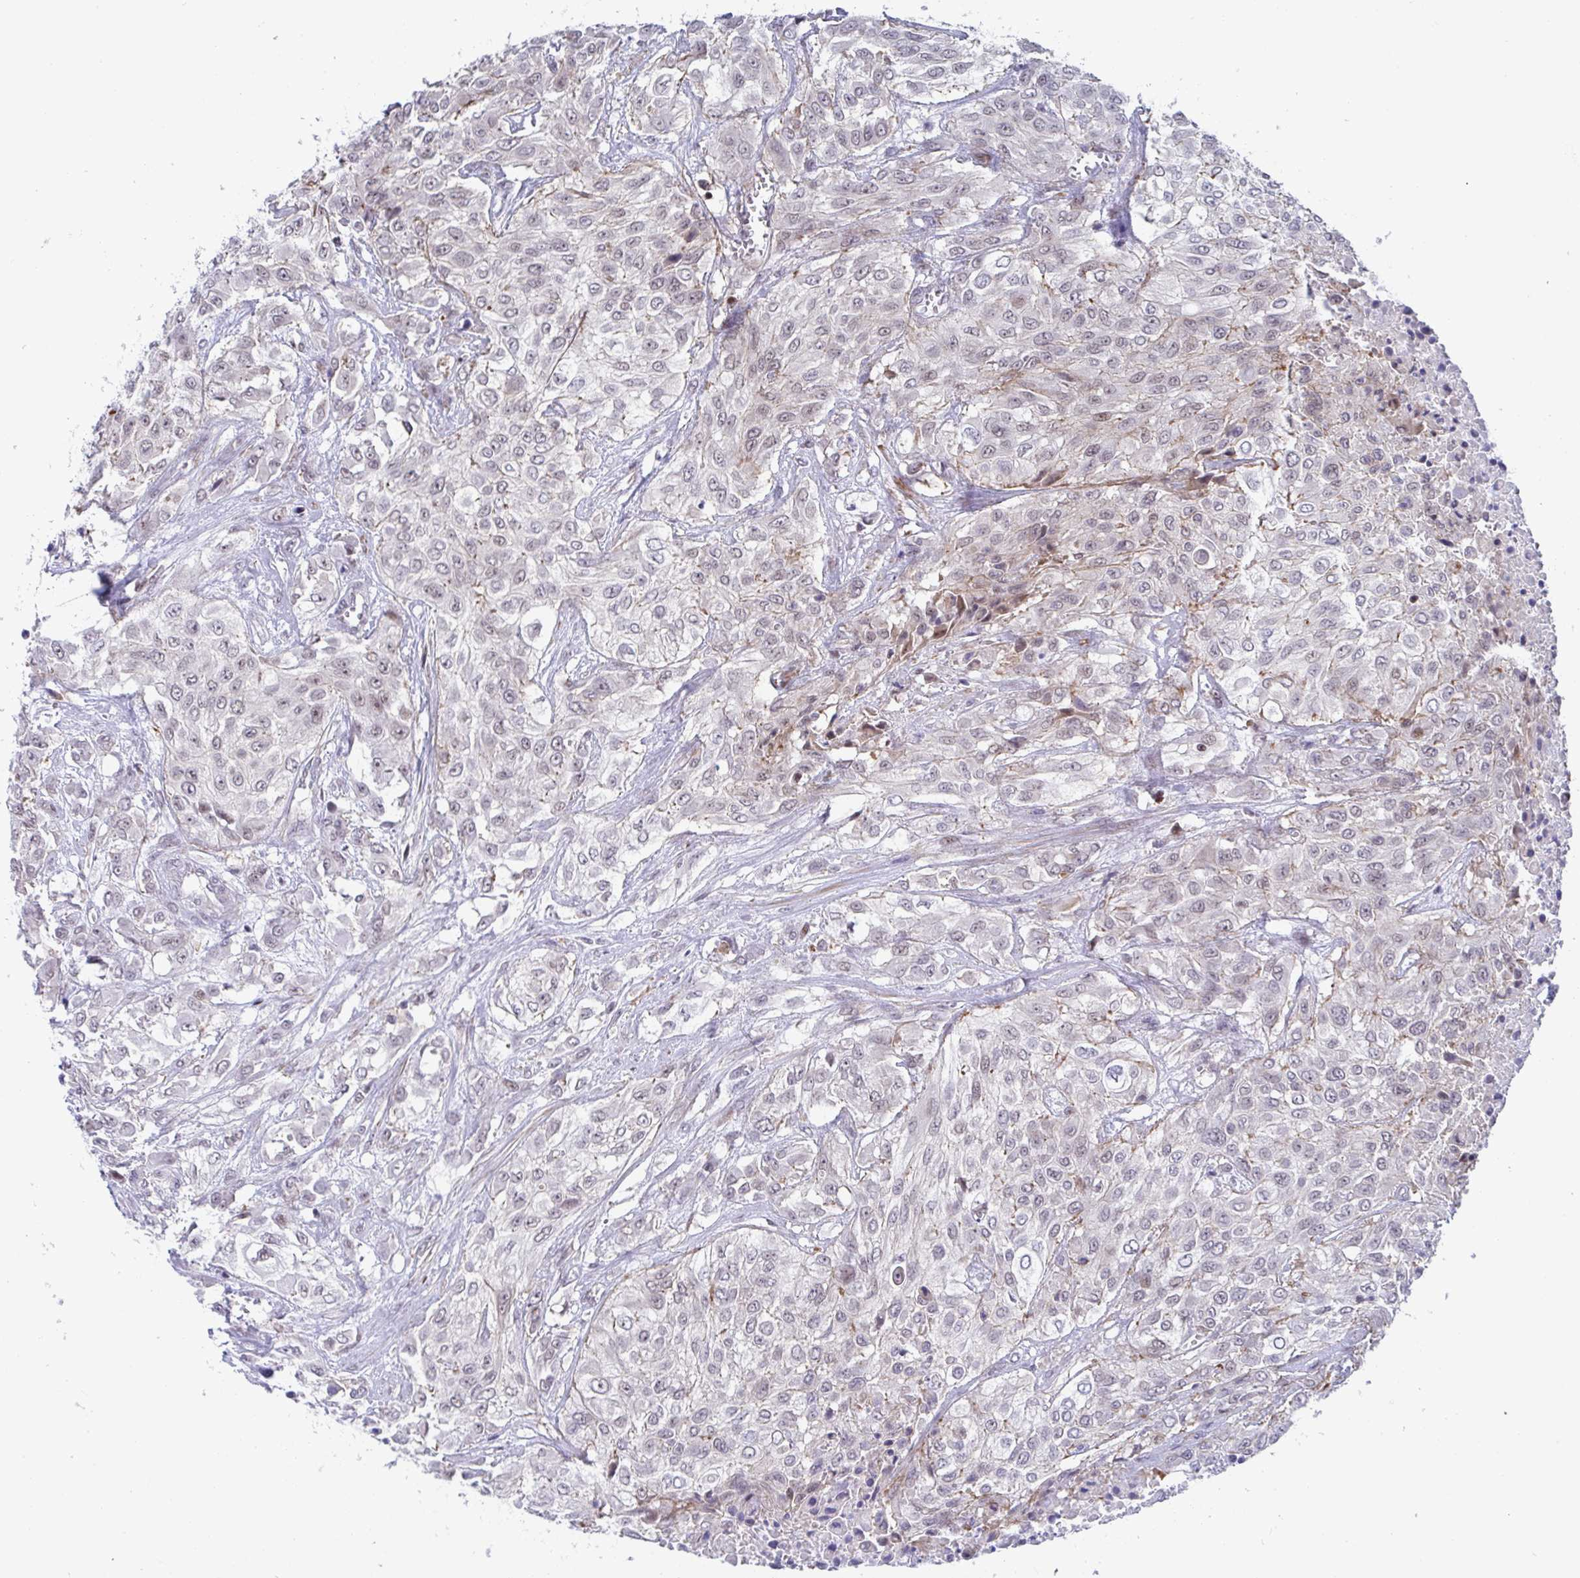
{"staining": {"intensity": "weak", "quantity": "<25%", "location": "nuclear"}, "tissue": "urothelial cancer", "cell_type": "Tumor cells", "image_type": "cancer", "snomed": [{"axis": "morphology", "description": "Urothelial carcinoma, High grade"}, {"axis": "topography", "description": "Urinary bladder"}], "caption": "There is no significant expression in tumor cells of high-grade urothelial carcinoma.", "gene": "WDR72", "patient": {"sex": "male", "age": 57}}